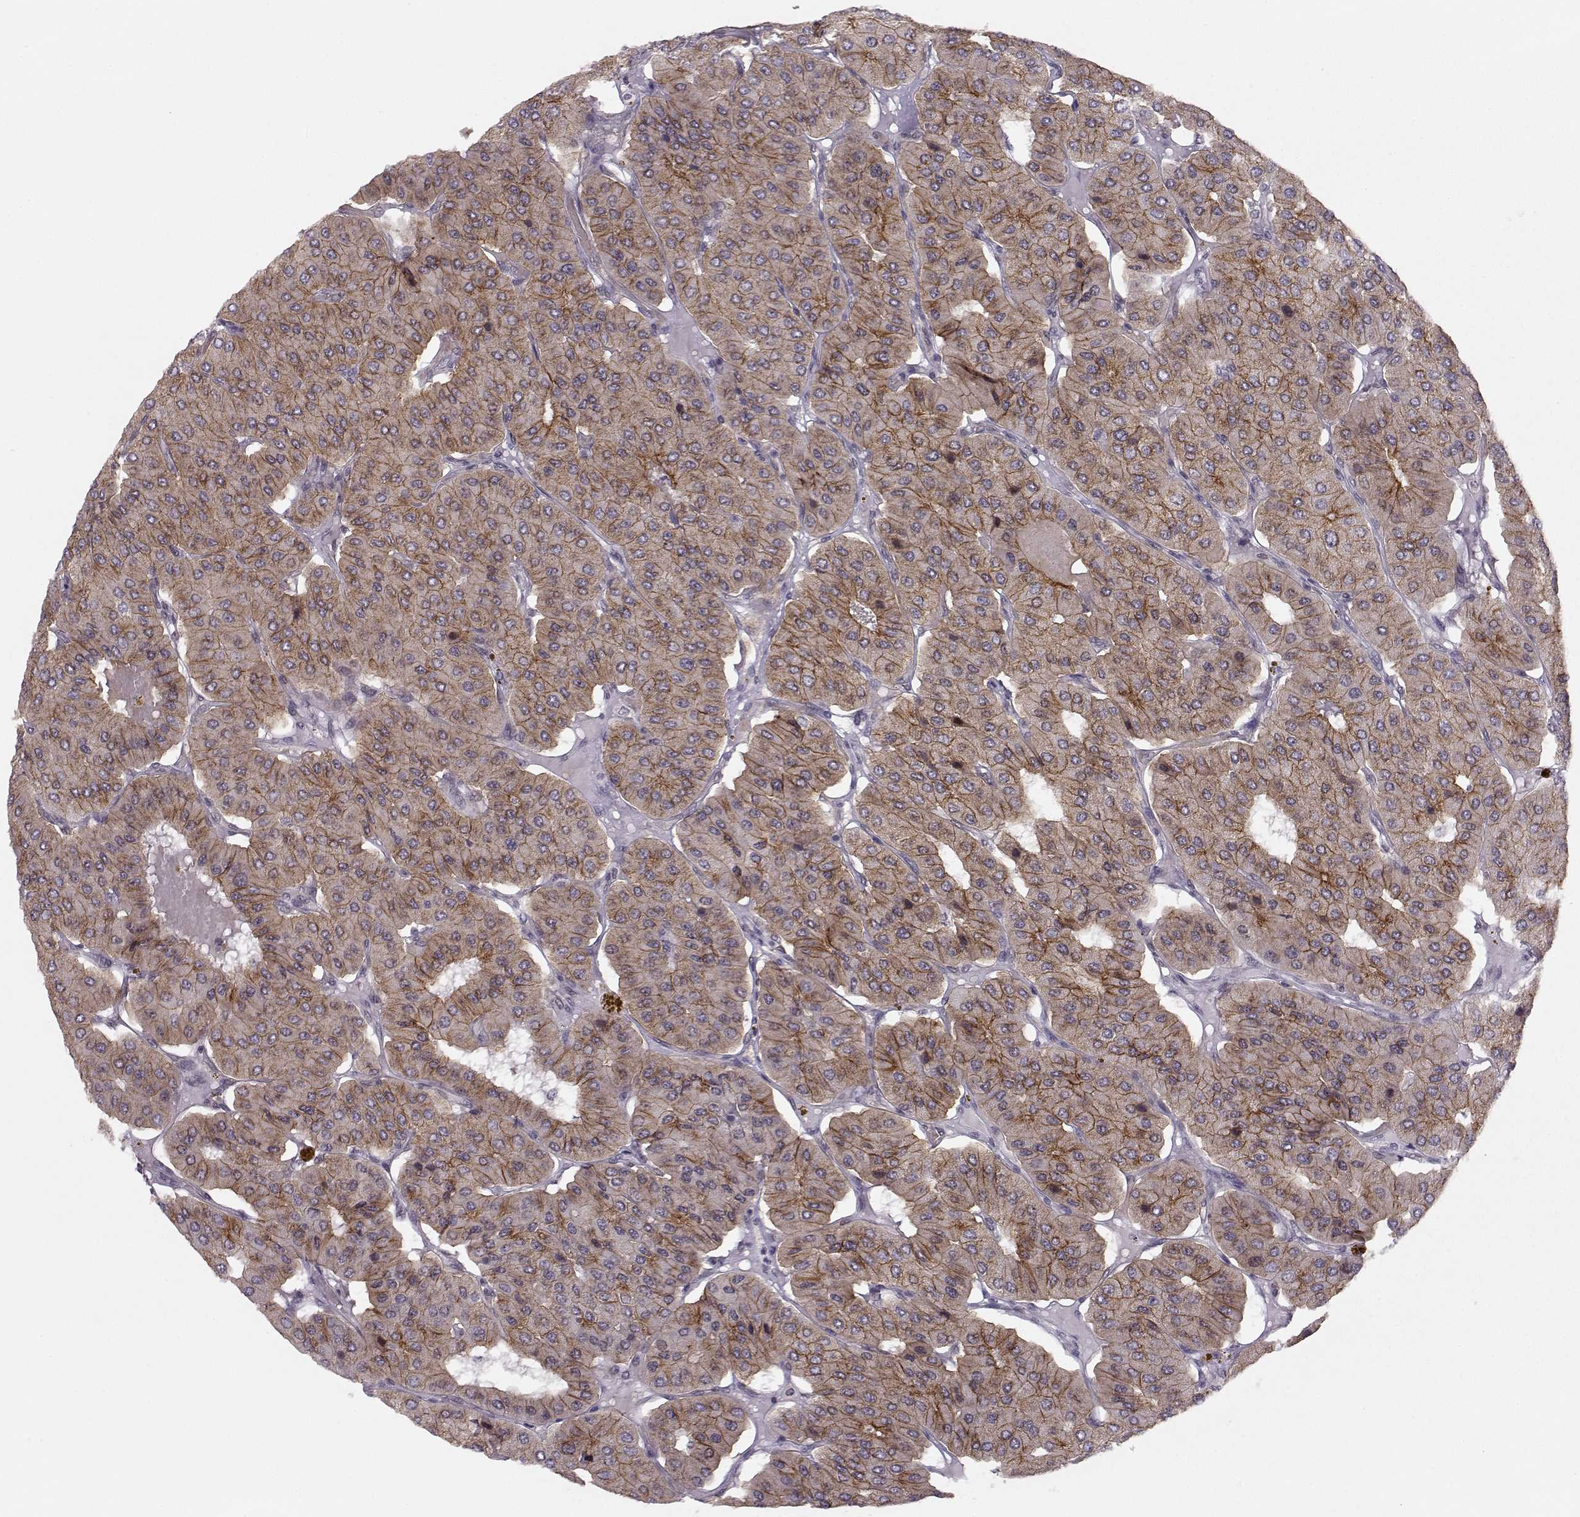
{"staining": {"intensity": "strong", "quantity": ">75%", "location": "cytoplasmic/membranous"}, "tissue": "parathyroid gland", "cell_type": "Glandular cells", "image_type": "normal", "snomed": [{"axis": "morphology", "description": "Normal tissue, NOS"}, {"axis": "morphology", "description": "Adenoma, NOS"}, {"axis": "topography", "description": "Parathyroid gland"}], "caption": "This micrograph demonstrates unremarkable parathyroid gland stained with immunohistochemistry to label a protein in brown. The cytoplasmic/membranous of glandular cells show strong positivity for the protein. Nuclei are counter-stained blue.", "gene": "KIF13B", "patient": {"sex": "female", "age": 86}}